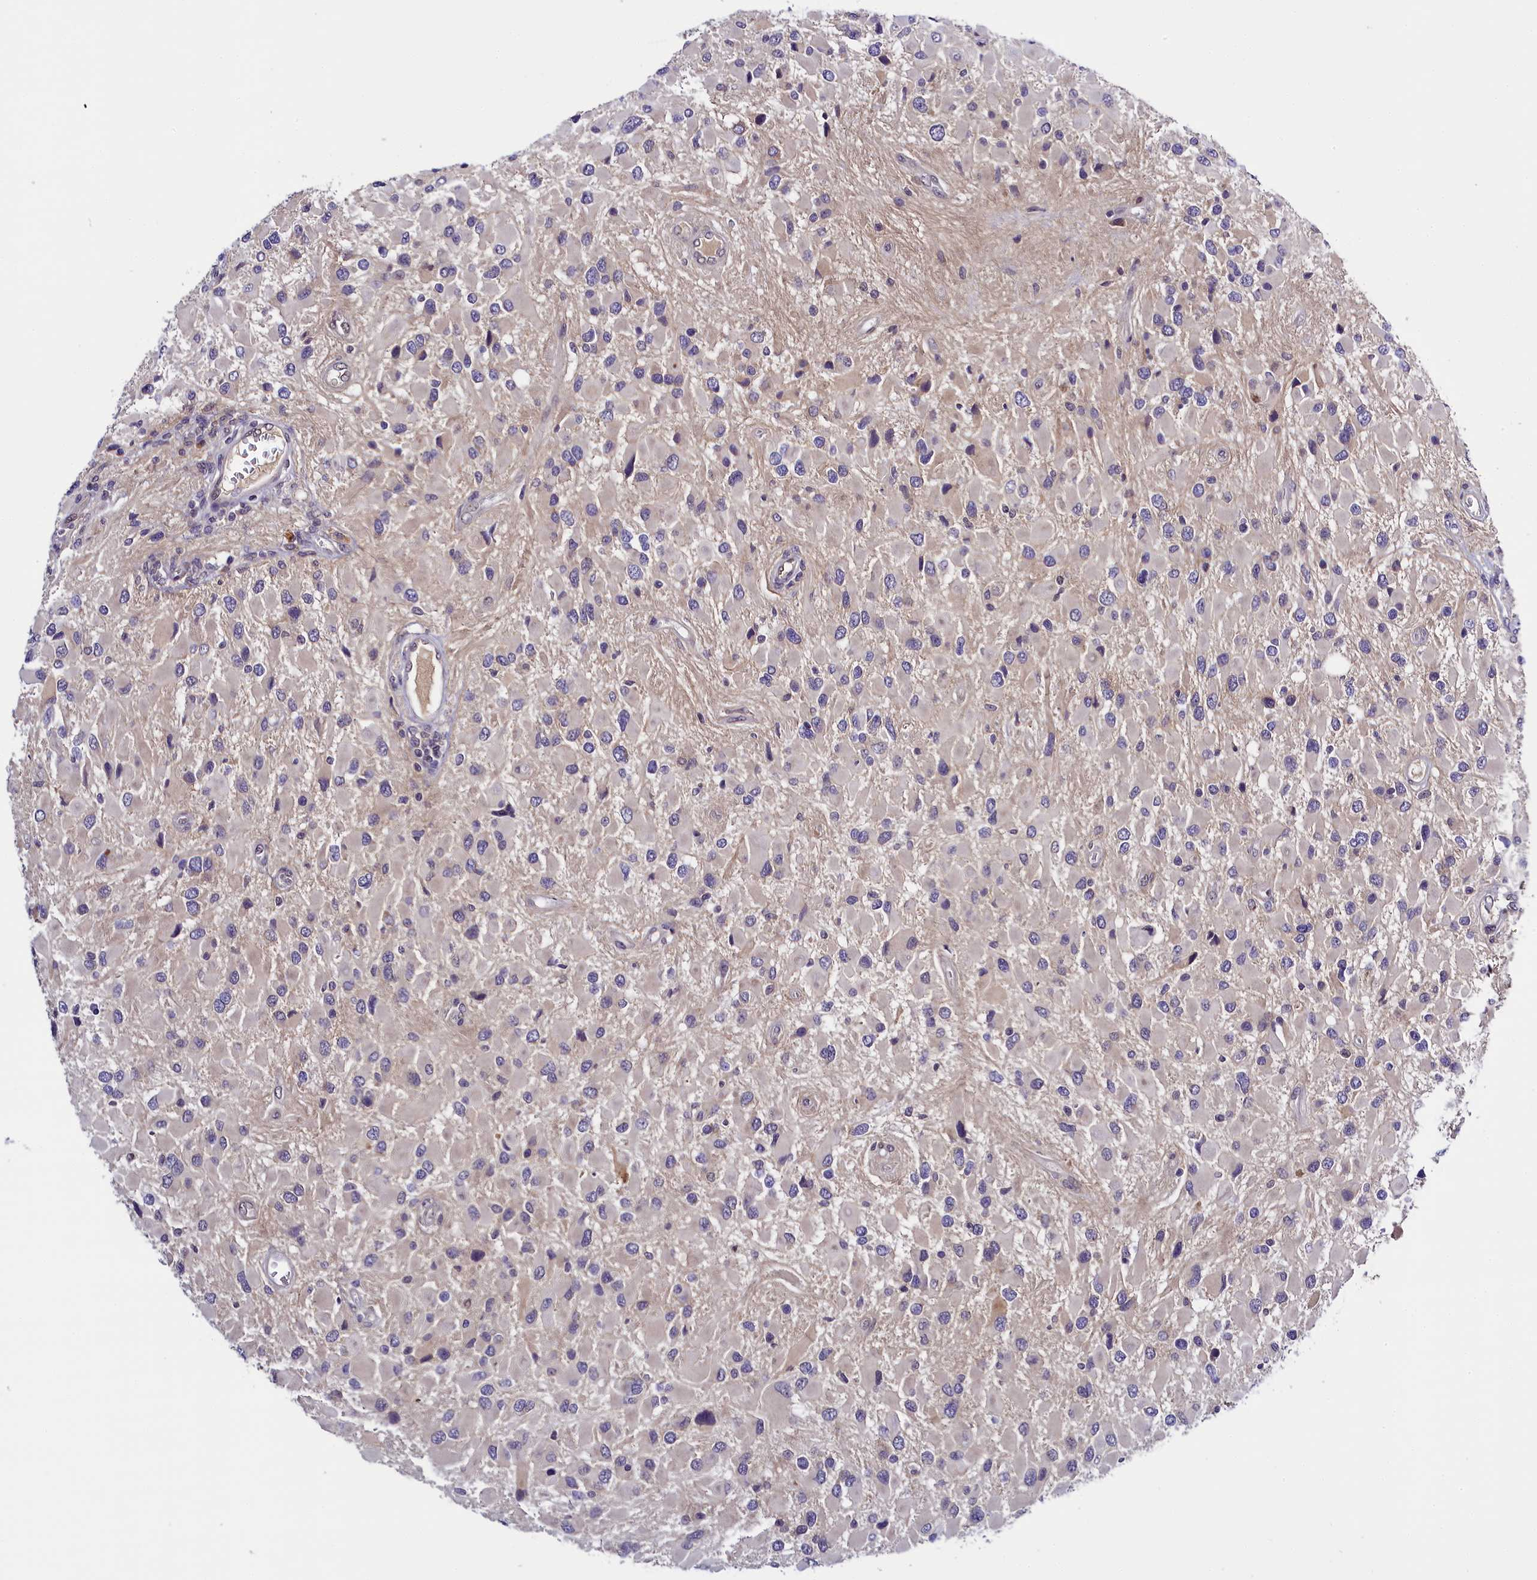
{"staining": {"intensity": "negative", "quantity": "none", "location": "none"}, "tissue": "glioma", "cell_type": "Tumor cells", "image_type": "cancer", "snomed": [{"axis": "morphology", "description": "Glioma, malignant, High grade"}, {"axis": "topography", "description": "Brain"}], "caption": "IHC image of neoplastic tissue: human glioma stained with DAB (3,3'-diaminobenzidine) shows no significant protein staining in tumor cells.", "gene": "ENKD1", "patient": {"sex": "male", "age": 53}}